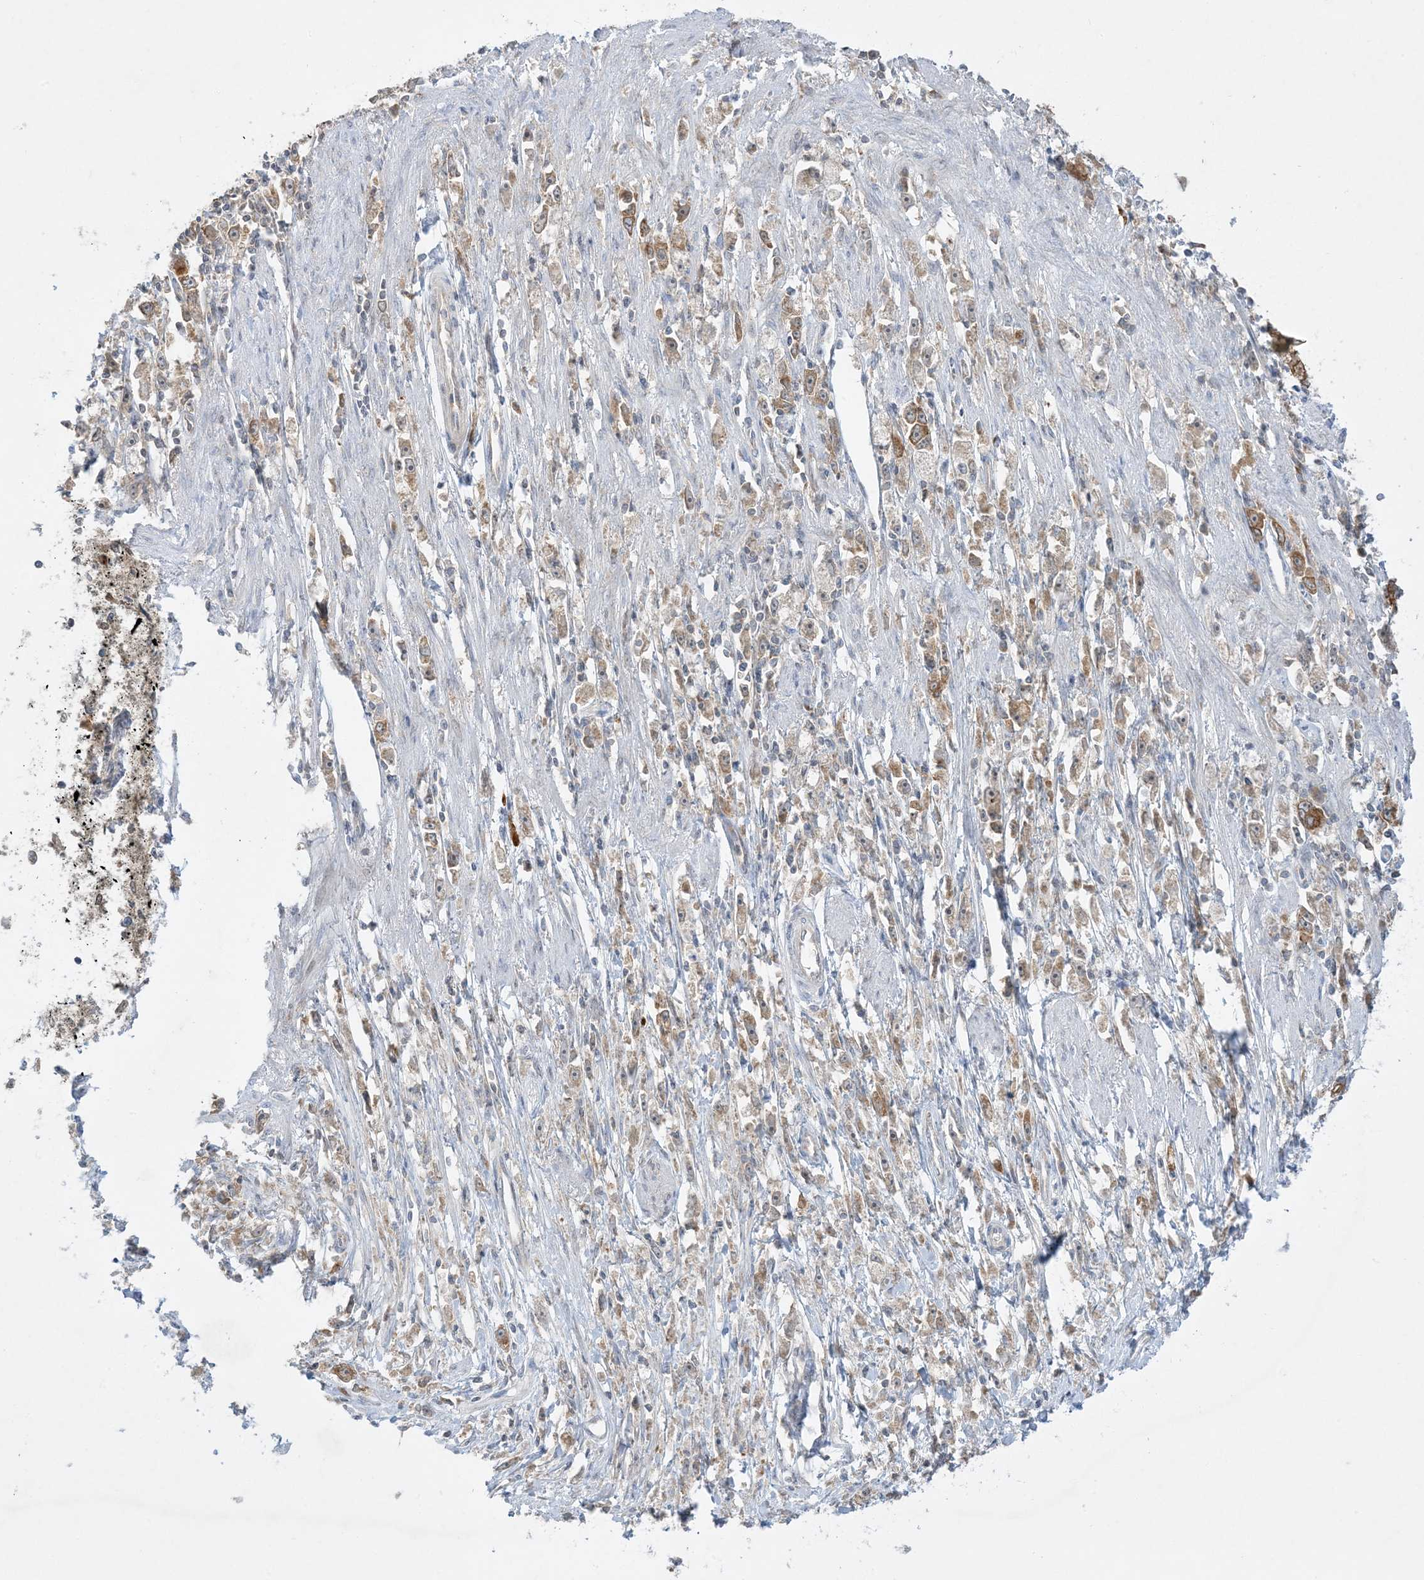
{"staining": {"intensity": "moderate", "quantity": ">75%", "location": "cytoplasmic/membranous"}, "tissue": "stomach cancer", "cell_type": "Tumor cells", "image_type": "cancer", "snomed": [{"axis": "morphology", "description": "Adenocarcinoma, NOS"}, {"axis": "topography", "description": "Stomach"}], "caption": "Protein analysis of adenocarcinoma (stomach) tissue reveals moderate cytoplasmic/membranous expression in approximately >75% of tumor cells. Using DAB (3,3'-diaminobenzidine) (brown) and hematoxylin (blue) stains, captured at high magnification using brightfield microscopy.", "gene": "RPP40", "patient": {"sex": "female", "age": 59}}